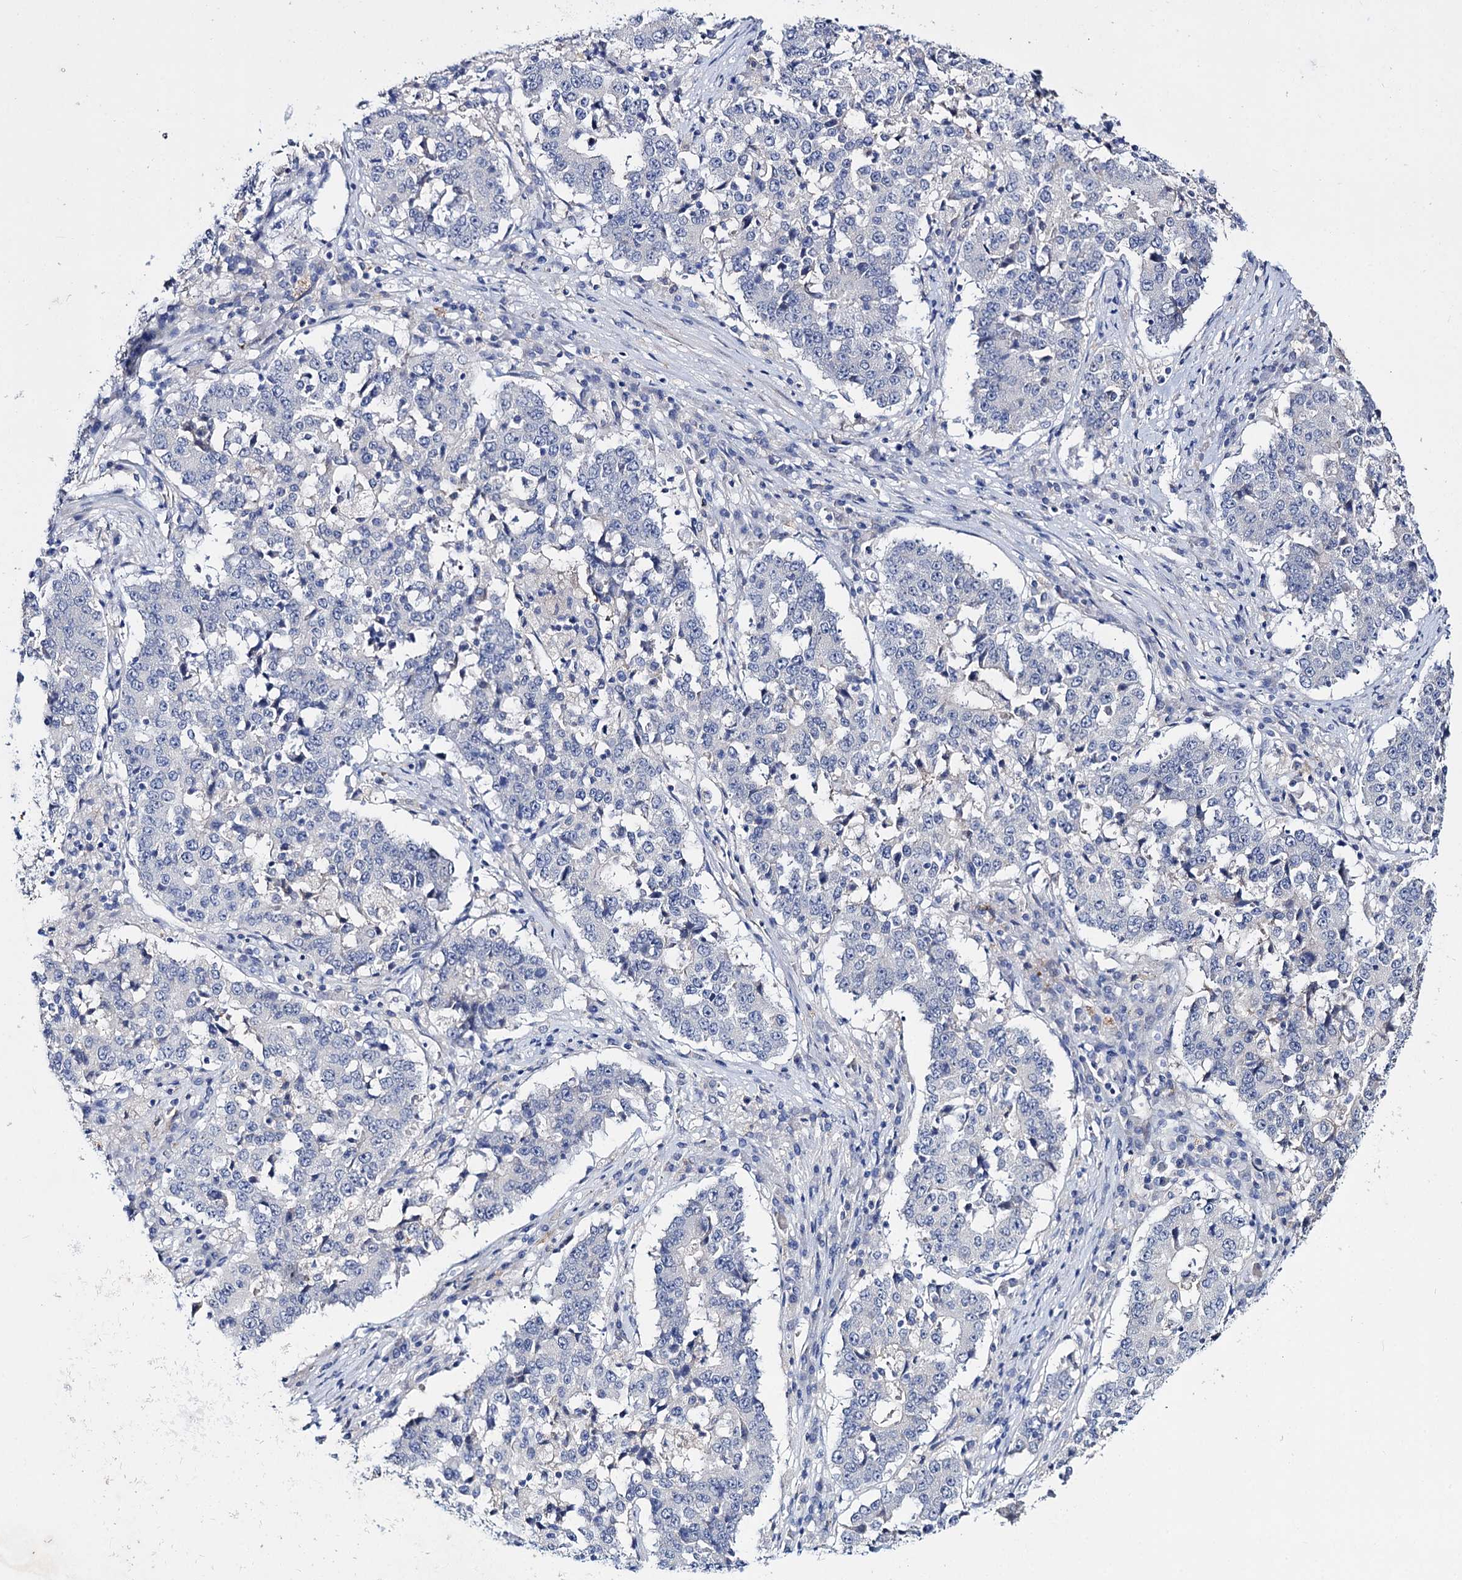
{"staining": {"intensity": "negative", "quantity": "none", "location": "none"}, "tissue": "stomach cancer", "cell_type": "Tumor cells", "image_type": "cancer", "snomed": [{"axis": "morphology", "description": "Adenocarcinoma, NOS"}, {"axis": "topography", "description": "Stomach"}], "caption": "The image demonstrates no significant staining in tumor cells of stomach cancer.", "gene": "LYZL4", "patient": {"sex": "male", "age": 59}}